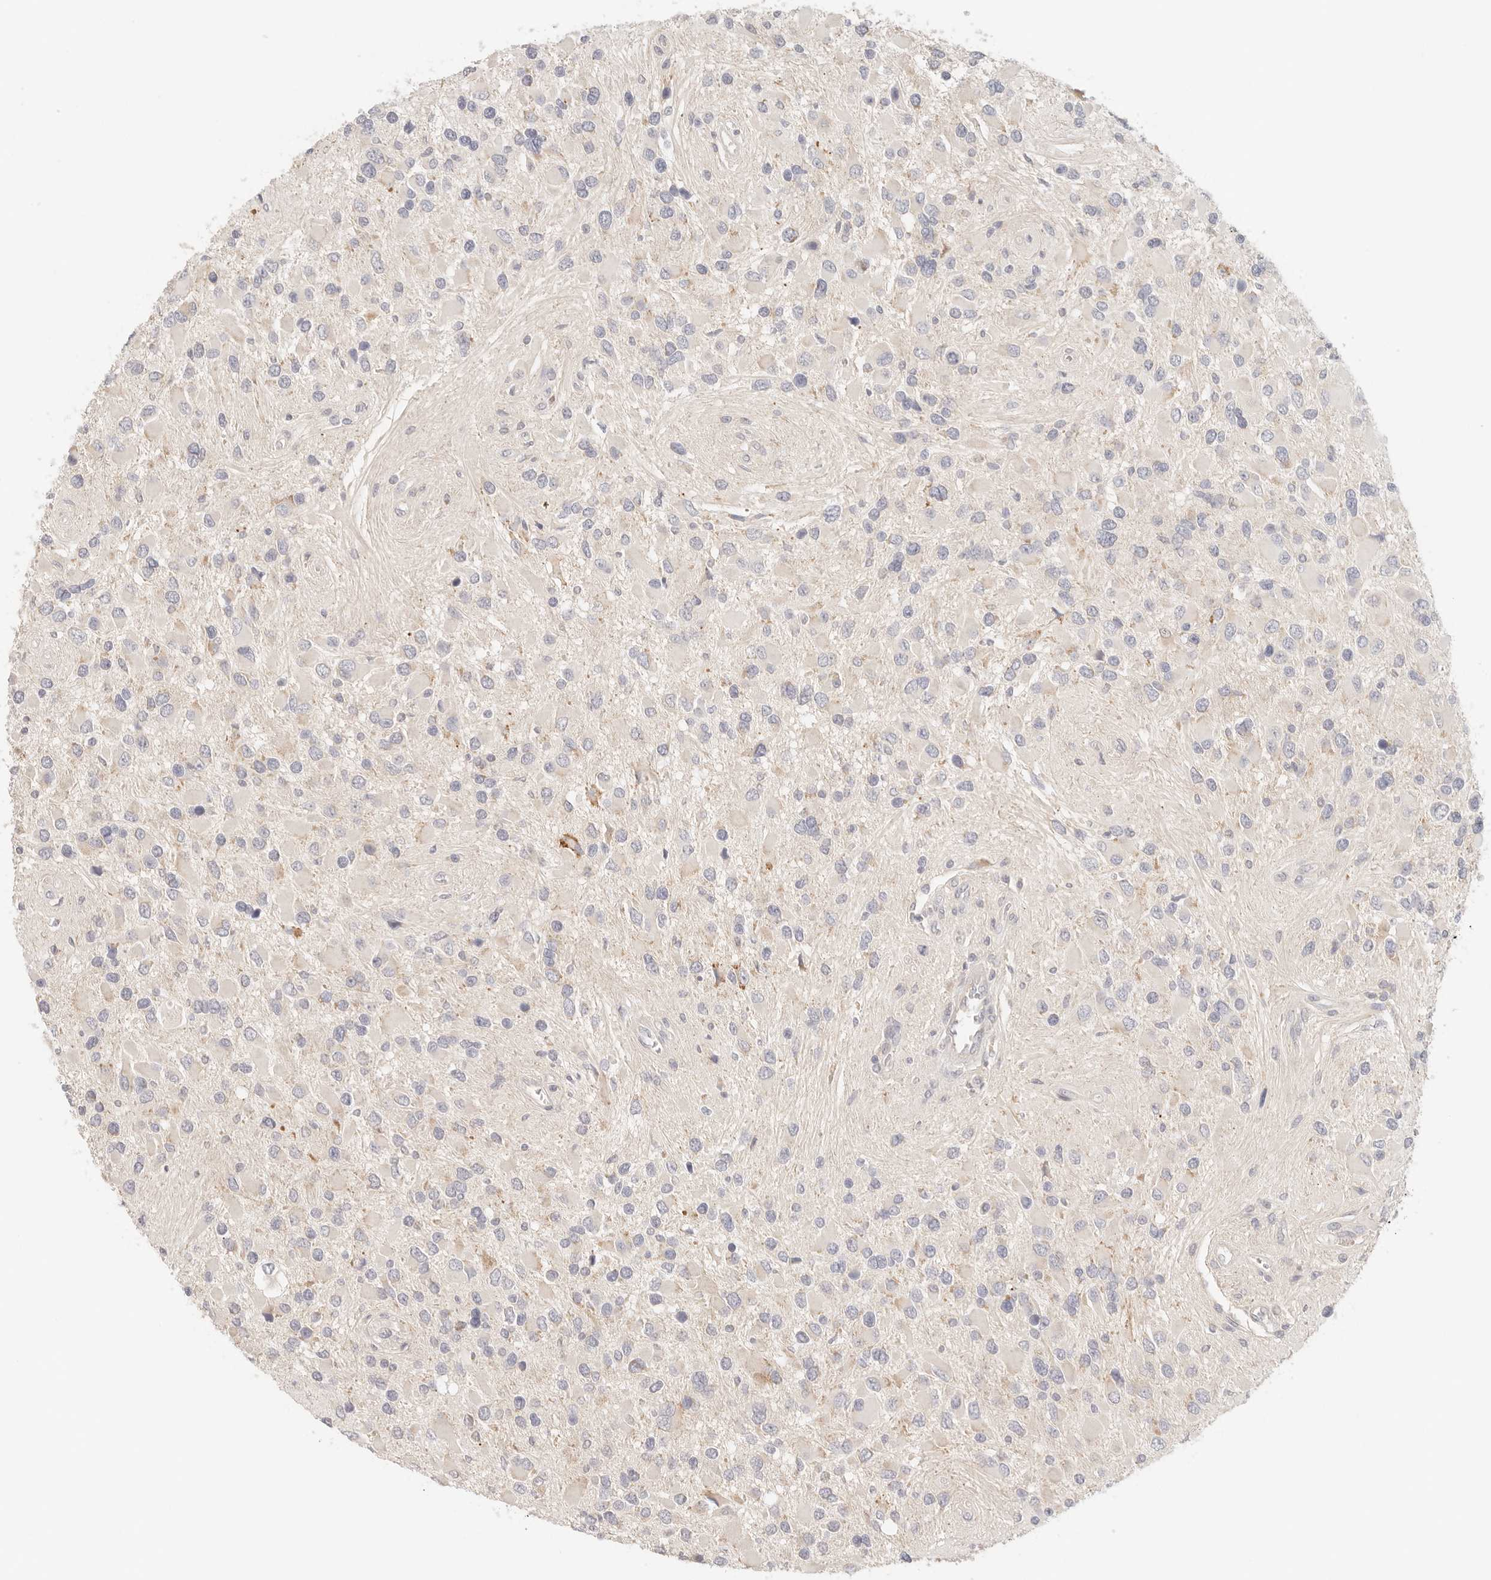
{"staining": {"intensity": "negative", "quantity": "none", "location": "none"}, "tissue": "glioma", "cell_type": "Tumor cells", "image_type": "cancer", "snomed": [{"axis": "morphology", "description": "Glioma, malignant, High grade"}, {"axis": "topography", "description": "Brain"}], "caption": "Glioma stained for a protein using immunohistochemistry shows no positivity tumor cells.", "gene": "SPHK1", "patient": {"sex": "male", "age": 53}}